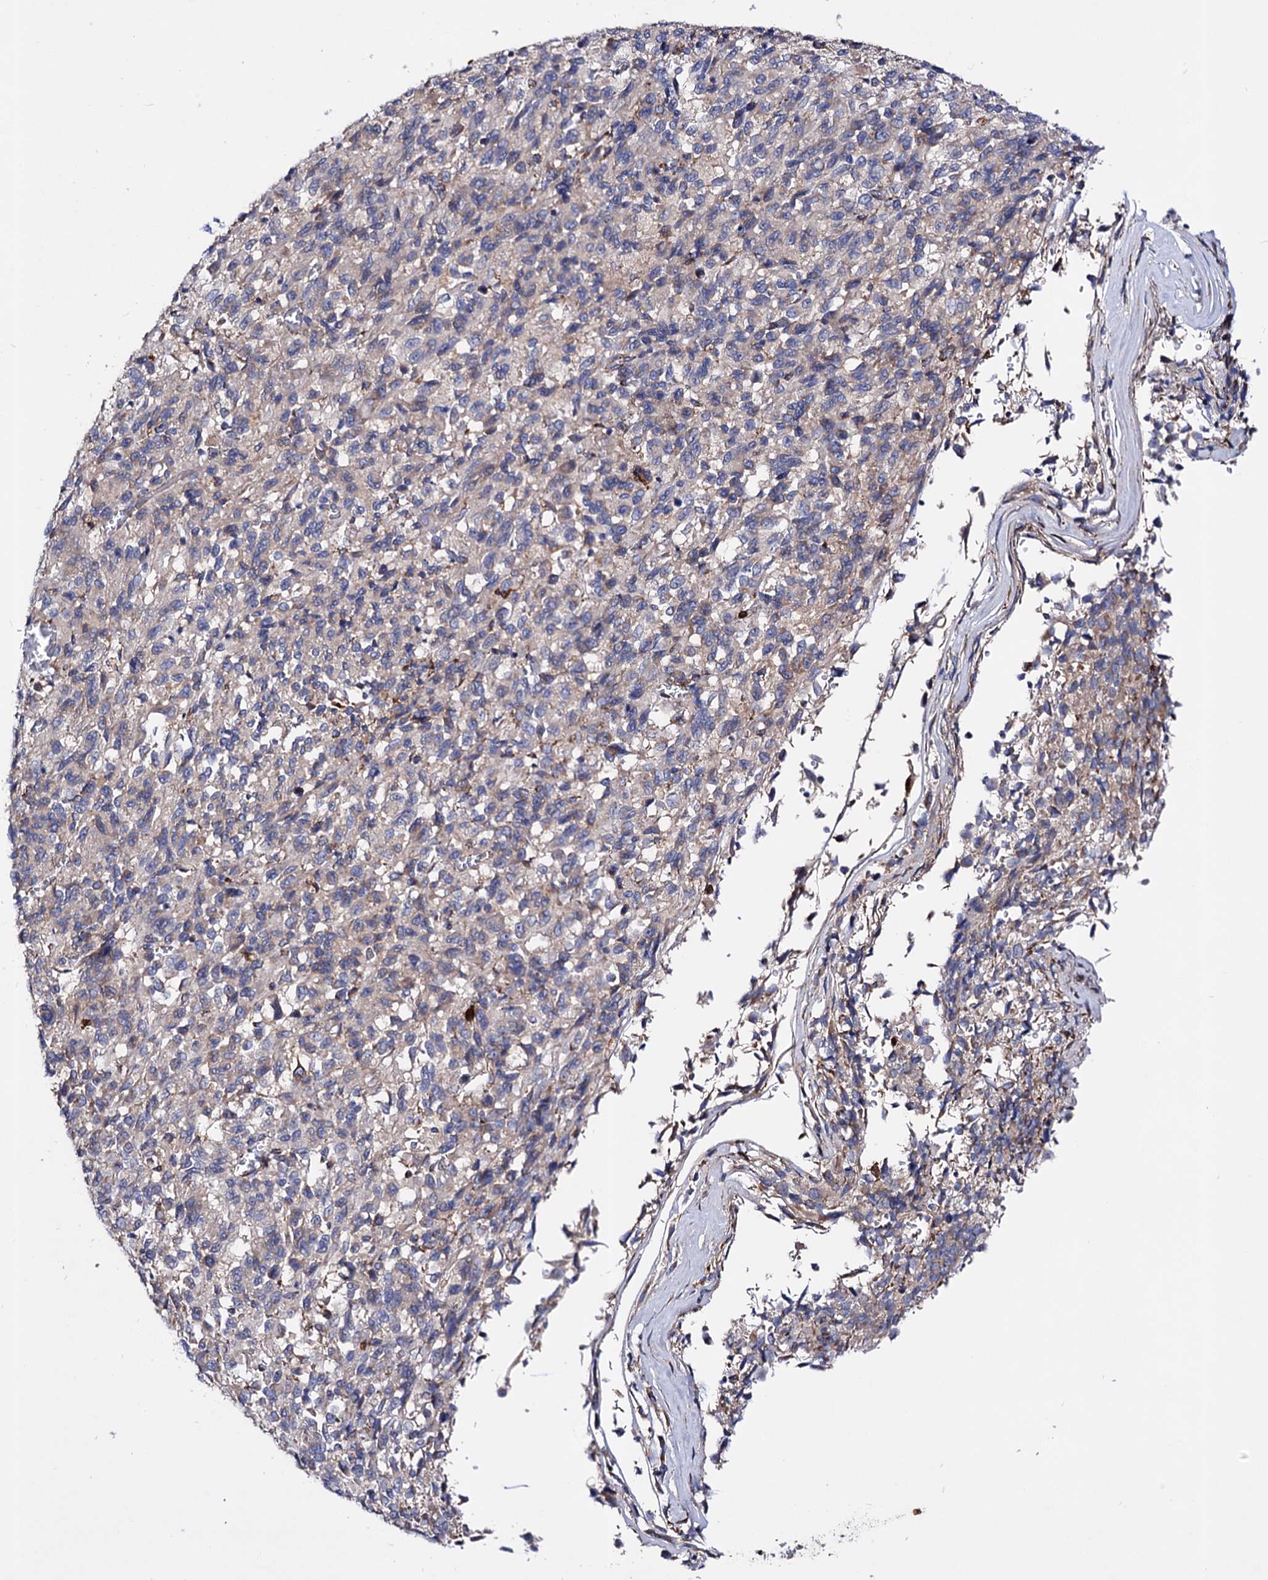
{"staining": {"intensity": "negative", "quantity": "none", "location": "none"}, "tissue": "melanoma", "cell_type": "Tumor cells", "image_type": "cancer", "snomed": [{"axis": "morphology", "description": "Malignant melanoma, Metastatic site"}, {"axis": "topography", "description": "Lung"}], "caption": "Immunohistochemical staining of human malignant melanoma (metastatic site) exhibits no significant positivity in tumor cells.", "gene": "ACAD9", "patient": {"sex": "male", "age": 64}}